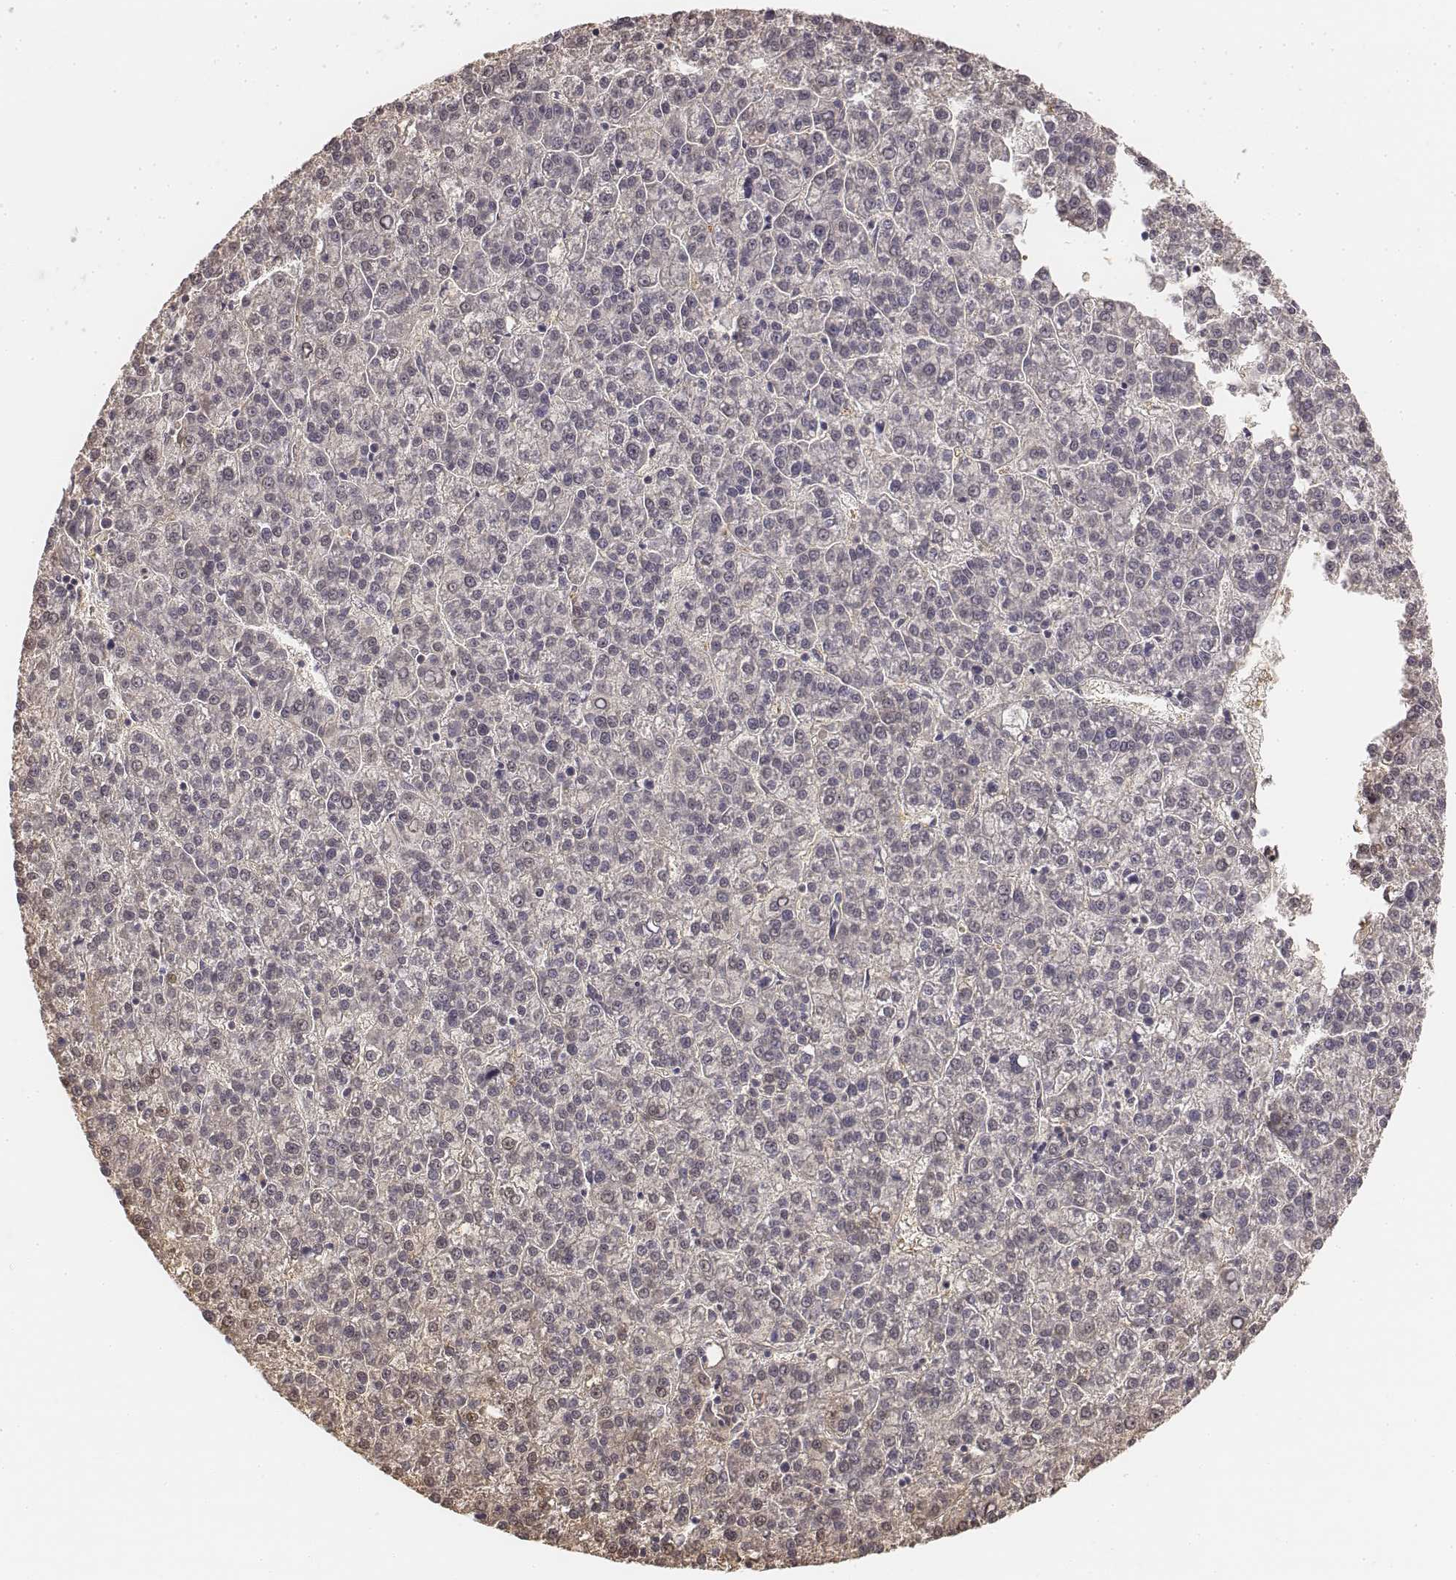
{"staining": {"intensity": "negative", "quantity": "none", "location": "none"}, "tissue": "liver cancer", "cell_type": "Tumor cells", "image_type": "cancer", "snomed": [{"axis": "morphology", "description": "Carcinoma, Hepatocellular, NOS"}, {"axis": "topography", "description": "Liver"}], "caption": "Liver cancer stained for a protein using IHC exhibits no expression tumor cells.", "gene": "UCN2", "patient": {"sex": "female", "age": 58}}